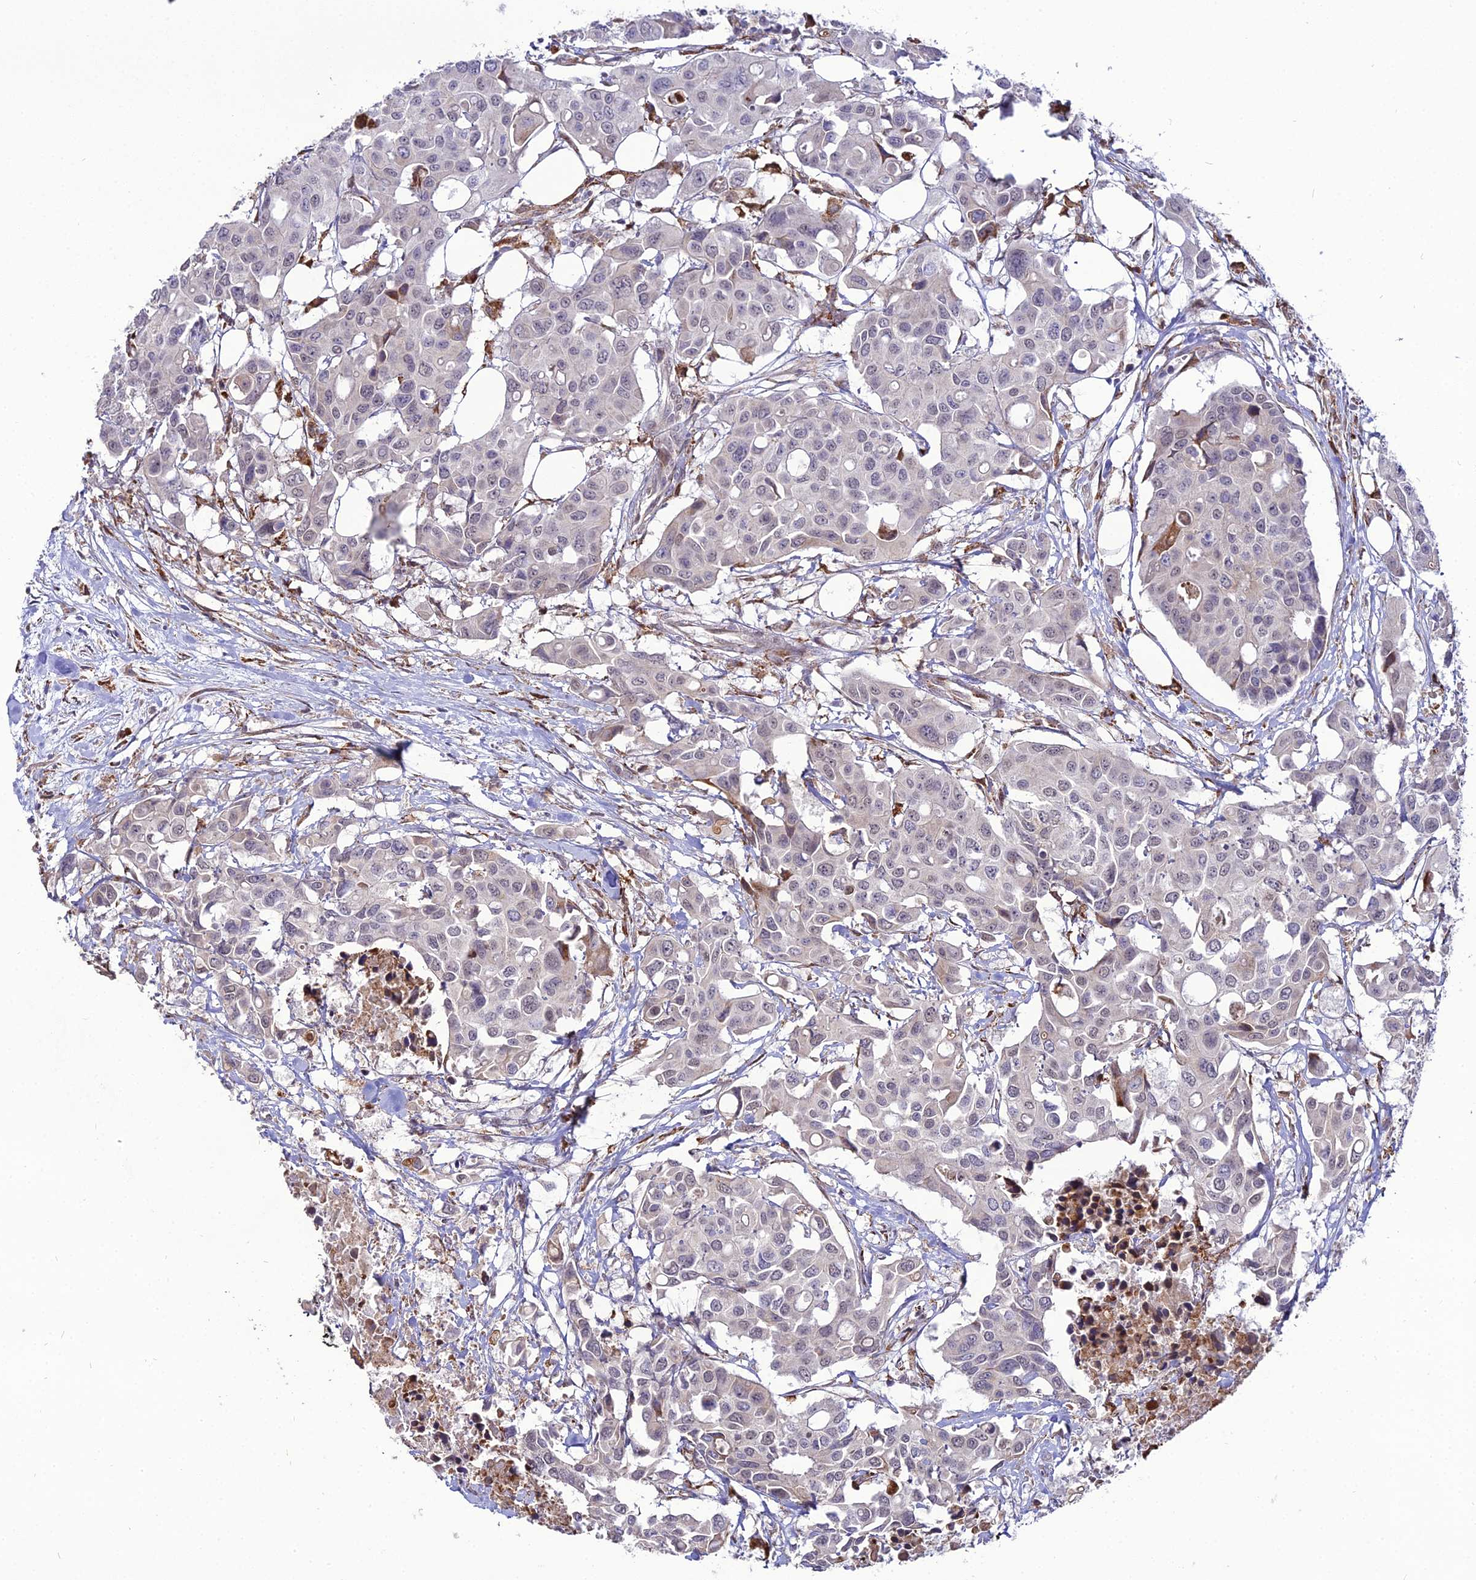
{"staining": {"intensity": "negative", "quantity": "none", "location": "none"}, "tissue": "colorectal cancer", "cell_type": "Tumor cells", "image_type": "cancer", "snomed": [{"axis": "morphology", "description": "Adenocarcinoma, NOS"}, {"axis": "topography", "description": "Colon"}], "caption": "High power microscopy photomicrograph of an immunohistochemistry (IHC) histopathology image of colorectal cancer, revealing no significant staining in tumor cells.", "gene": "TROAP", "patient": {"sex": "male", "age": 77}}